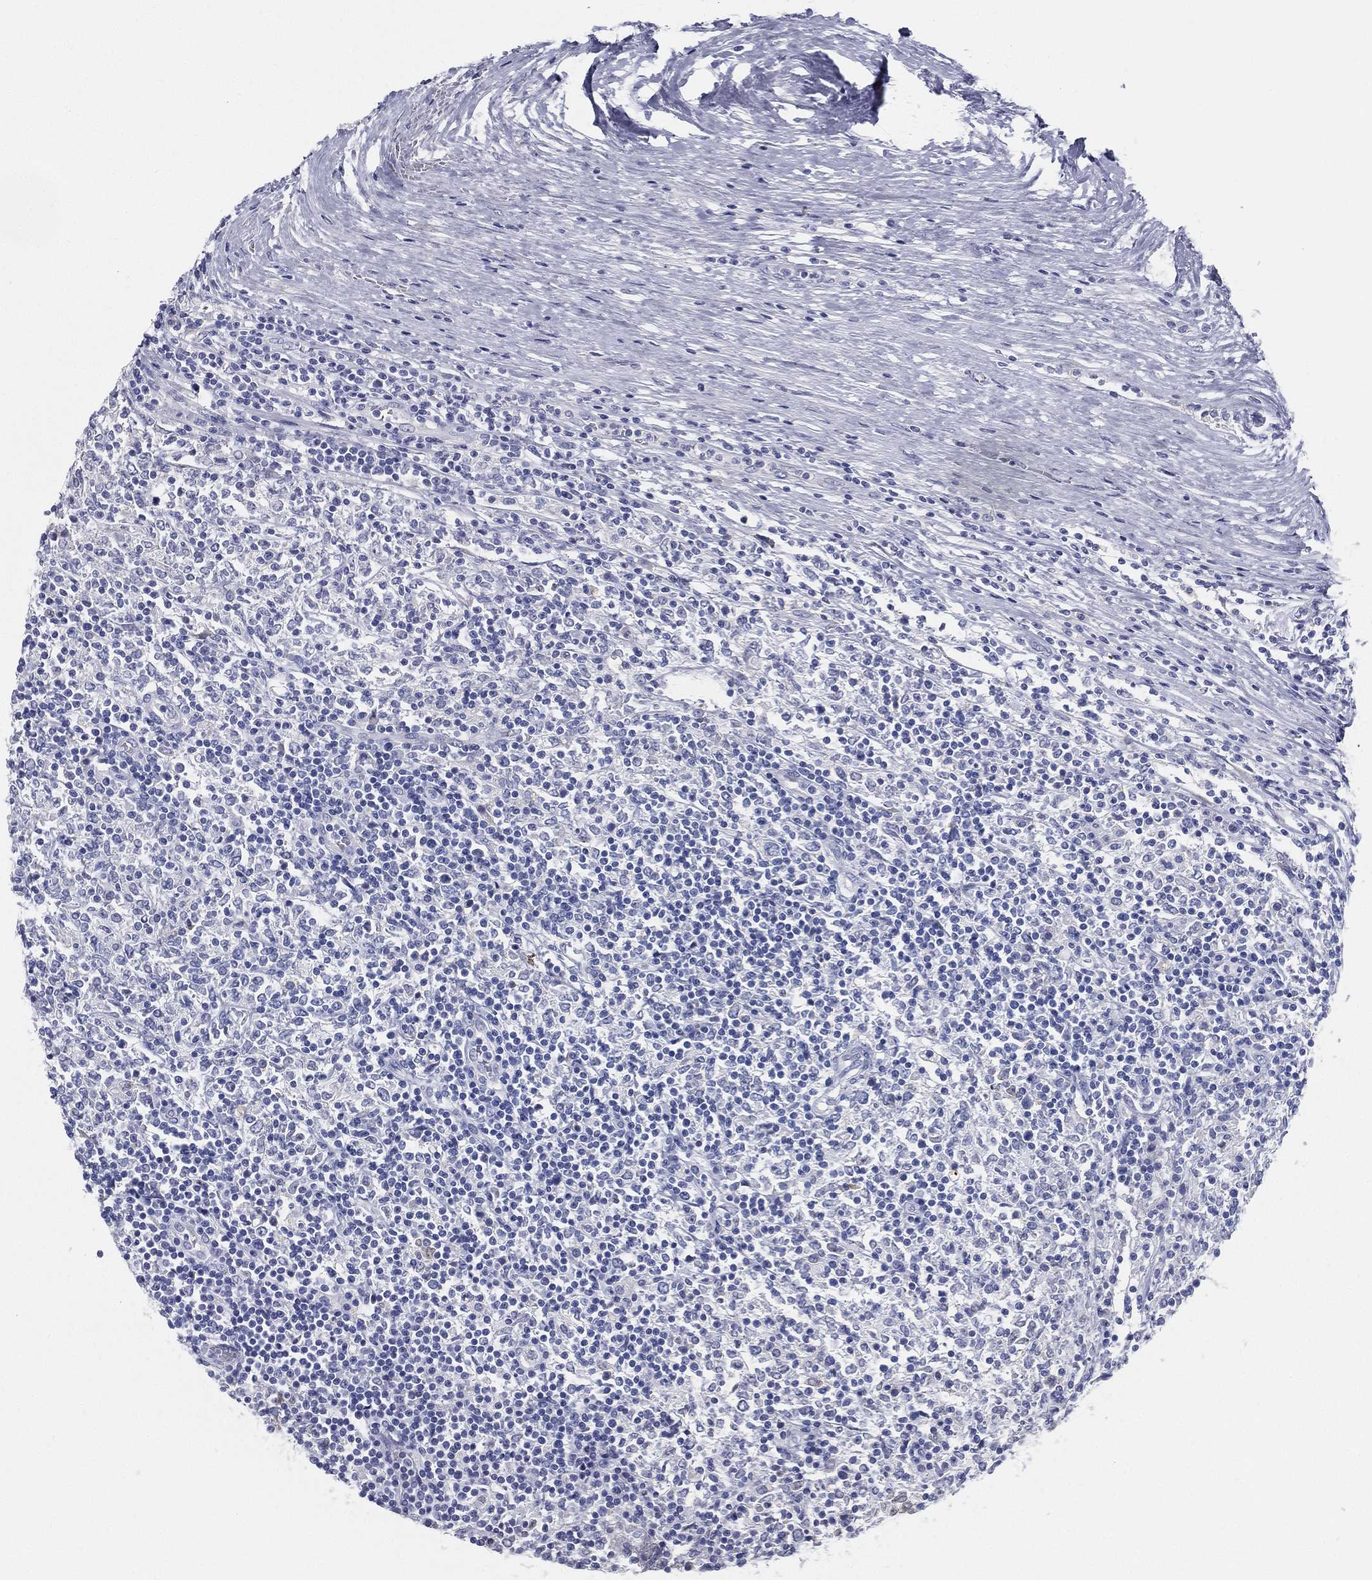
{"staining": {"intensity": "negative", "quantity": "none", "location": "none"}, "tissue": "lymphoma", "cell_type": "Tumor cells", "image_type": "cancer", "snomed": [{"axis": "morphology", "description": "Malignant lymphoma, non-Hodgkin's type, High grade"}, {"axis": "topography", "description": "Lymph node"}], "caption": "DAB immunohistochemical staining of human high-grade malignant lymphoma, non-Hodgkin's type shows no significant staining in tumor cells.", "gene": "STS", "patient": {"sex": "female", "age": 84}}